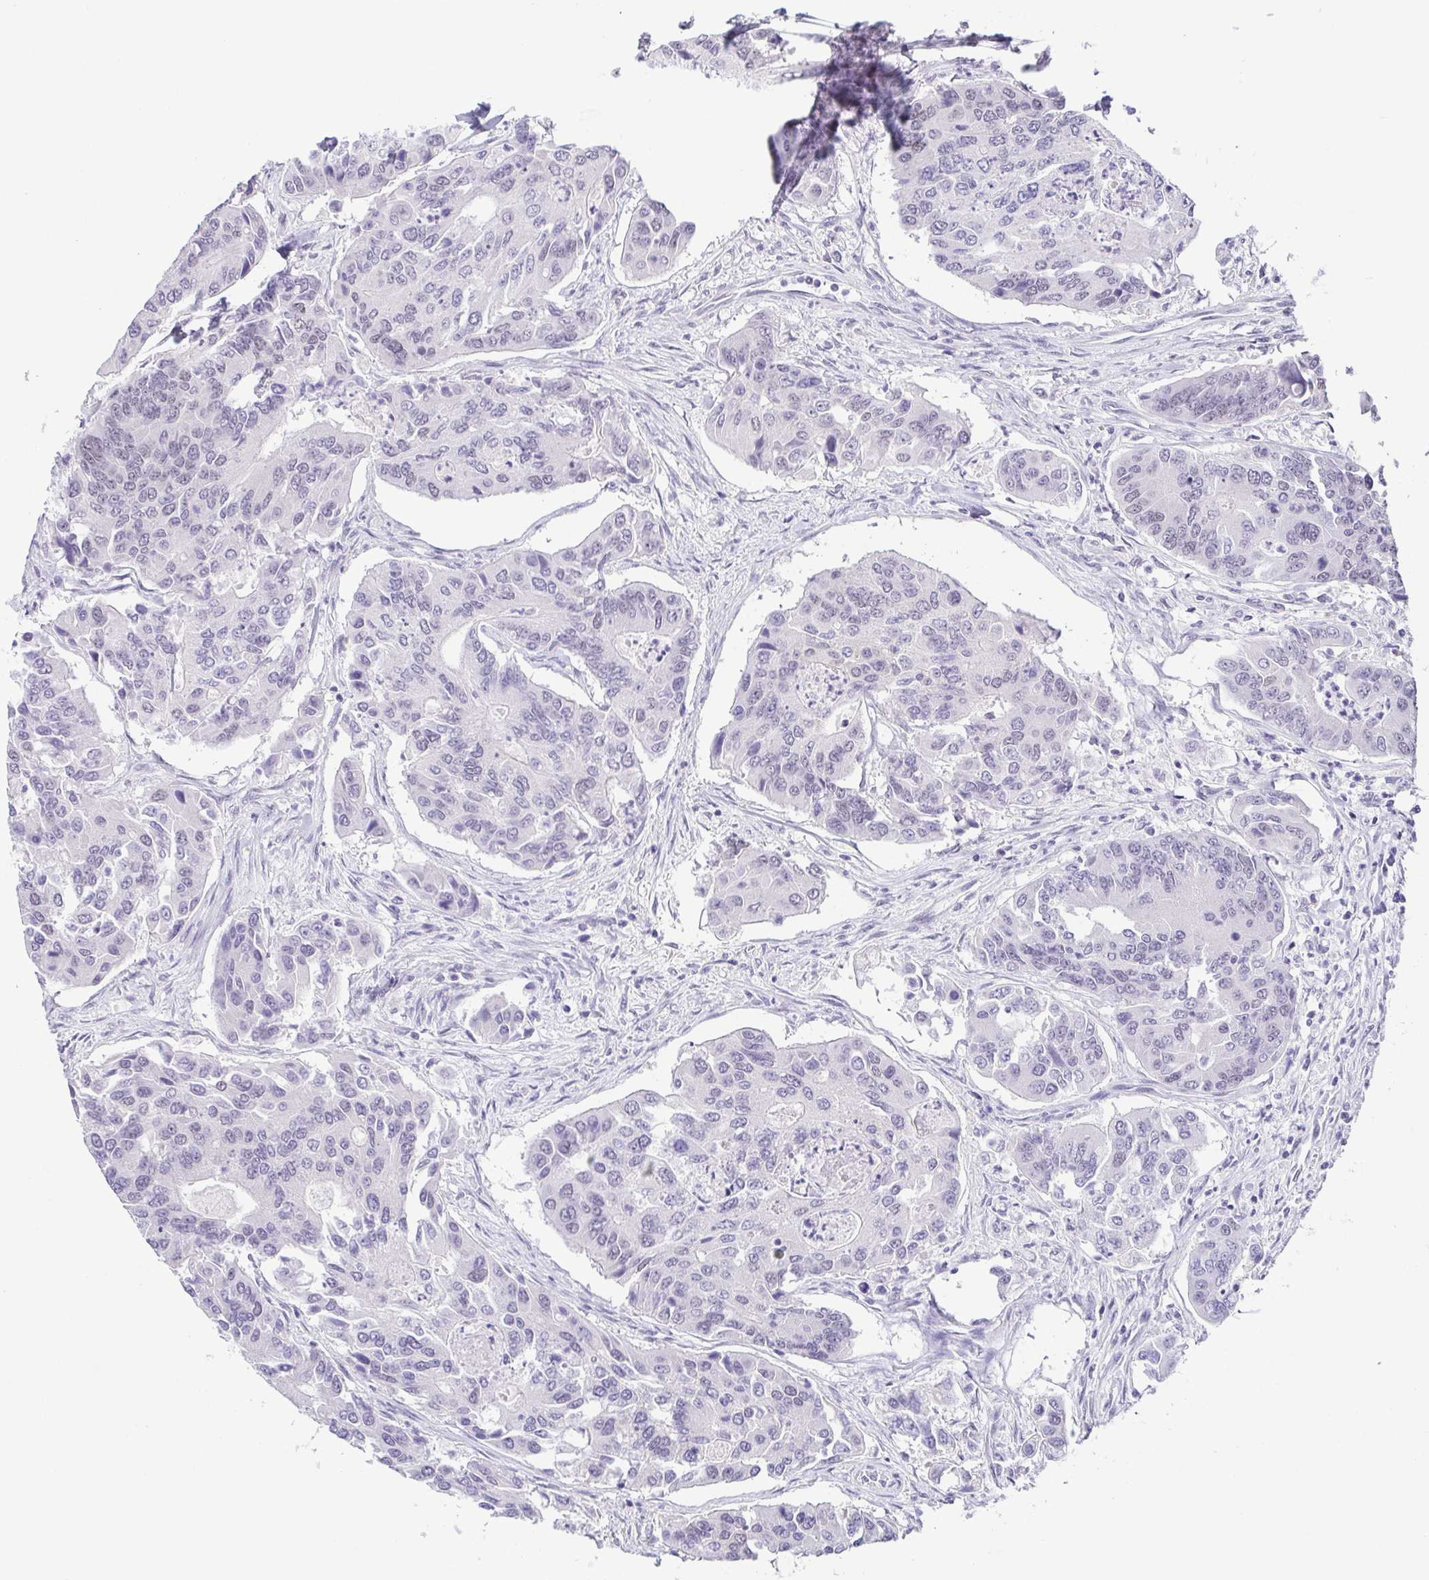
{"staining": {"intensity": "negative", "quantity": "none", "location": "none"}, "tissue": "colorectal cancer", "cell_type": "Tumor cells", "image_type": "cancer", "snomed": [{"axis": "morphology", "description": "Adenocarcinoma, NOS"}, {"axis": "topography", "description": "Colon"}], "caption": "Adenocarcinoma (colorectal) stained for a protein using immunohistochemistry exhibits no positivity tumor cells.", "gene": "TCF3", "patient": {"sex": "female", "age": 67}}